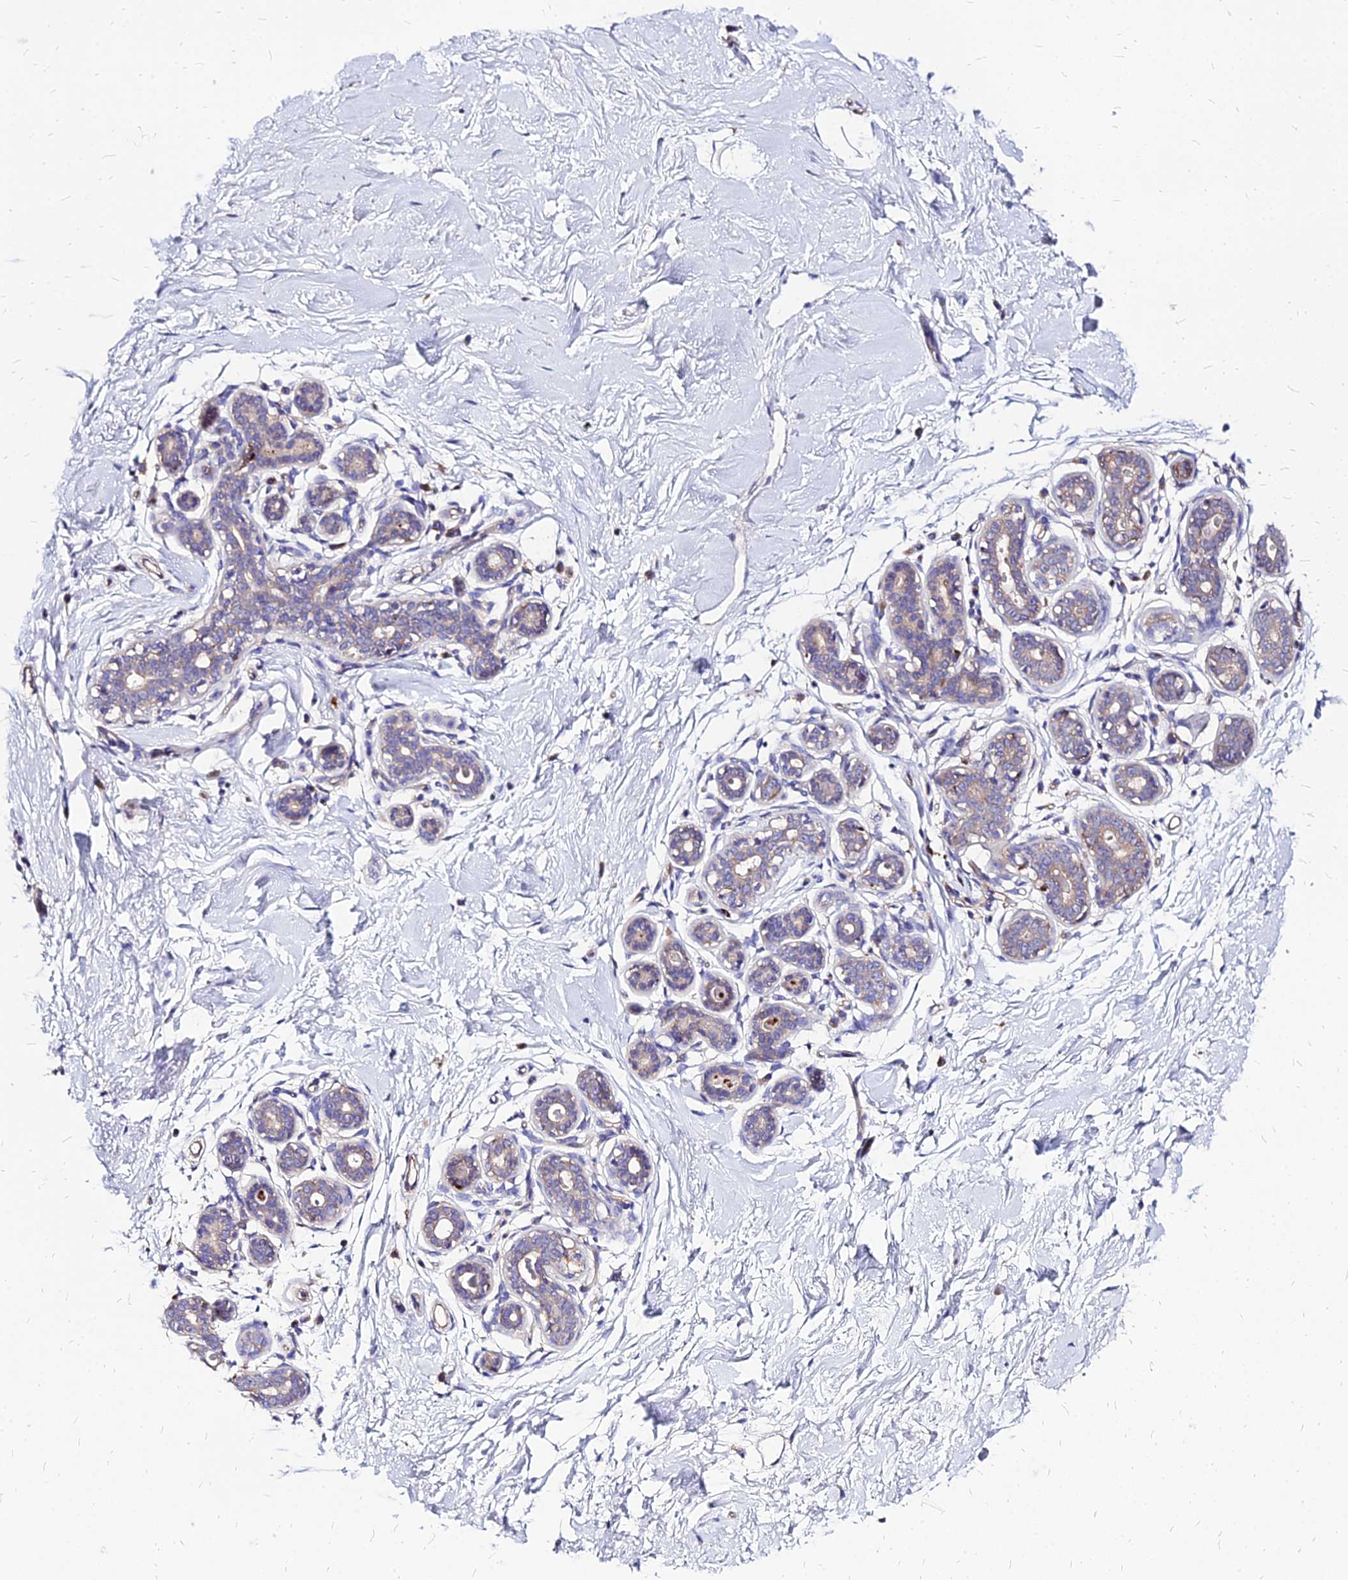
{"staining": {"intensity": "negative", "quantity": "none", "location": "none"}, "tissue": "breast", "cell_type": "Adipocytes", "image_type": "normal", "snomed": [{"axis": "morphology", "description": "Normal tissue, NOS"}, {"axis": "morphology", "description": "Adenoma, NOS"}, {"axis": "topography", "description": "Breast"}], "caption": "High magnification brightfield microscopy of normal breast stained with DAB (3,3'-diaminobenzidine) (brown) and counterstained with hematoxylin (blue): adipocytes show no significant staining.", "gene": "COMMD10", "patient": {"sex": "female", "age": 23}}